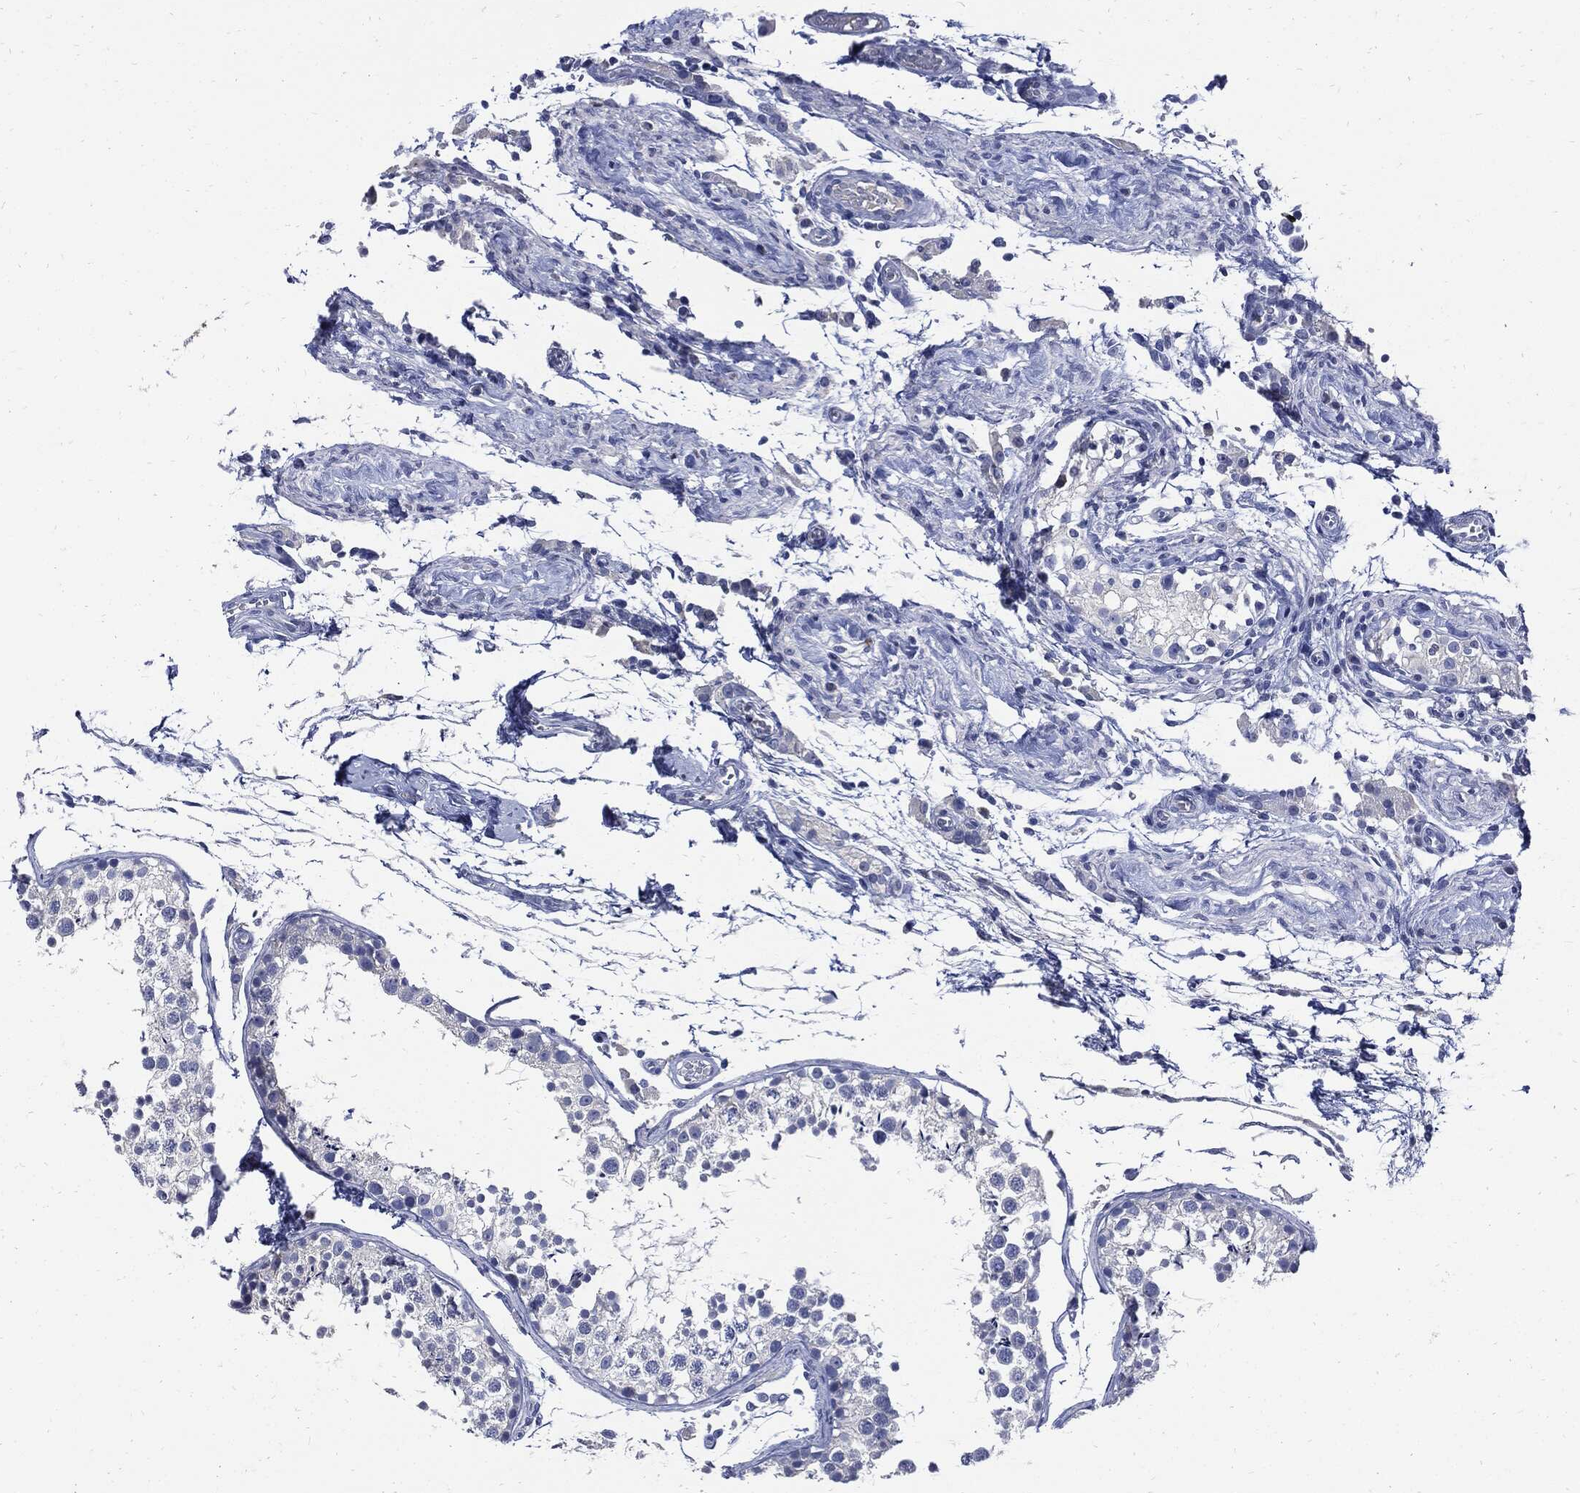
{"staining": {"intensity": "negative", "quantity": "none", "location": "none"}, "tissue": "testis", "cell_type": "Cells in seminiferous ducts", "image_type": "normal", "snomed": [{"axis": "morphology", "description": "Normal tissue, NOS"}, {"axis": "topography", "description": "Testis"}], "caption": "Unremarkable testis was stained to show a protein in brown. There is no significant expression in cells in seminiferous ducts. Brightfield microscopy of IHC stained with DAB (brown) and hematoxylin (blue), captured at high magnification.", "gene": "CPE", "patient": {"sex": "male", "age": 29}}